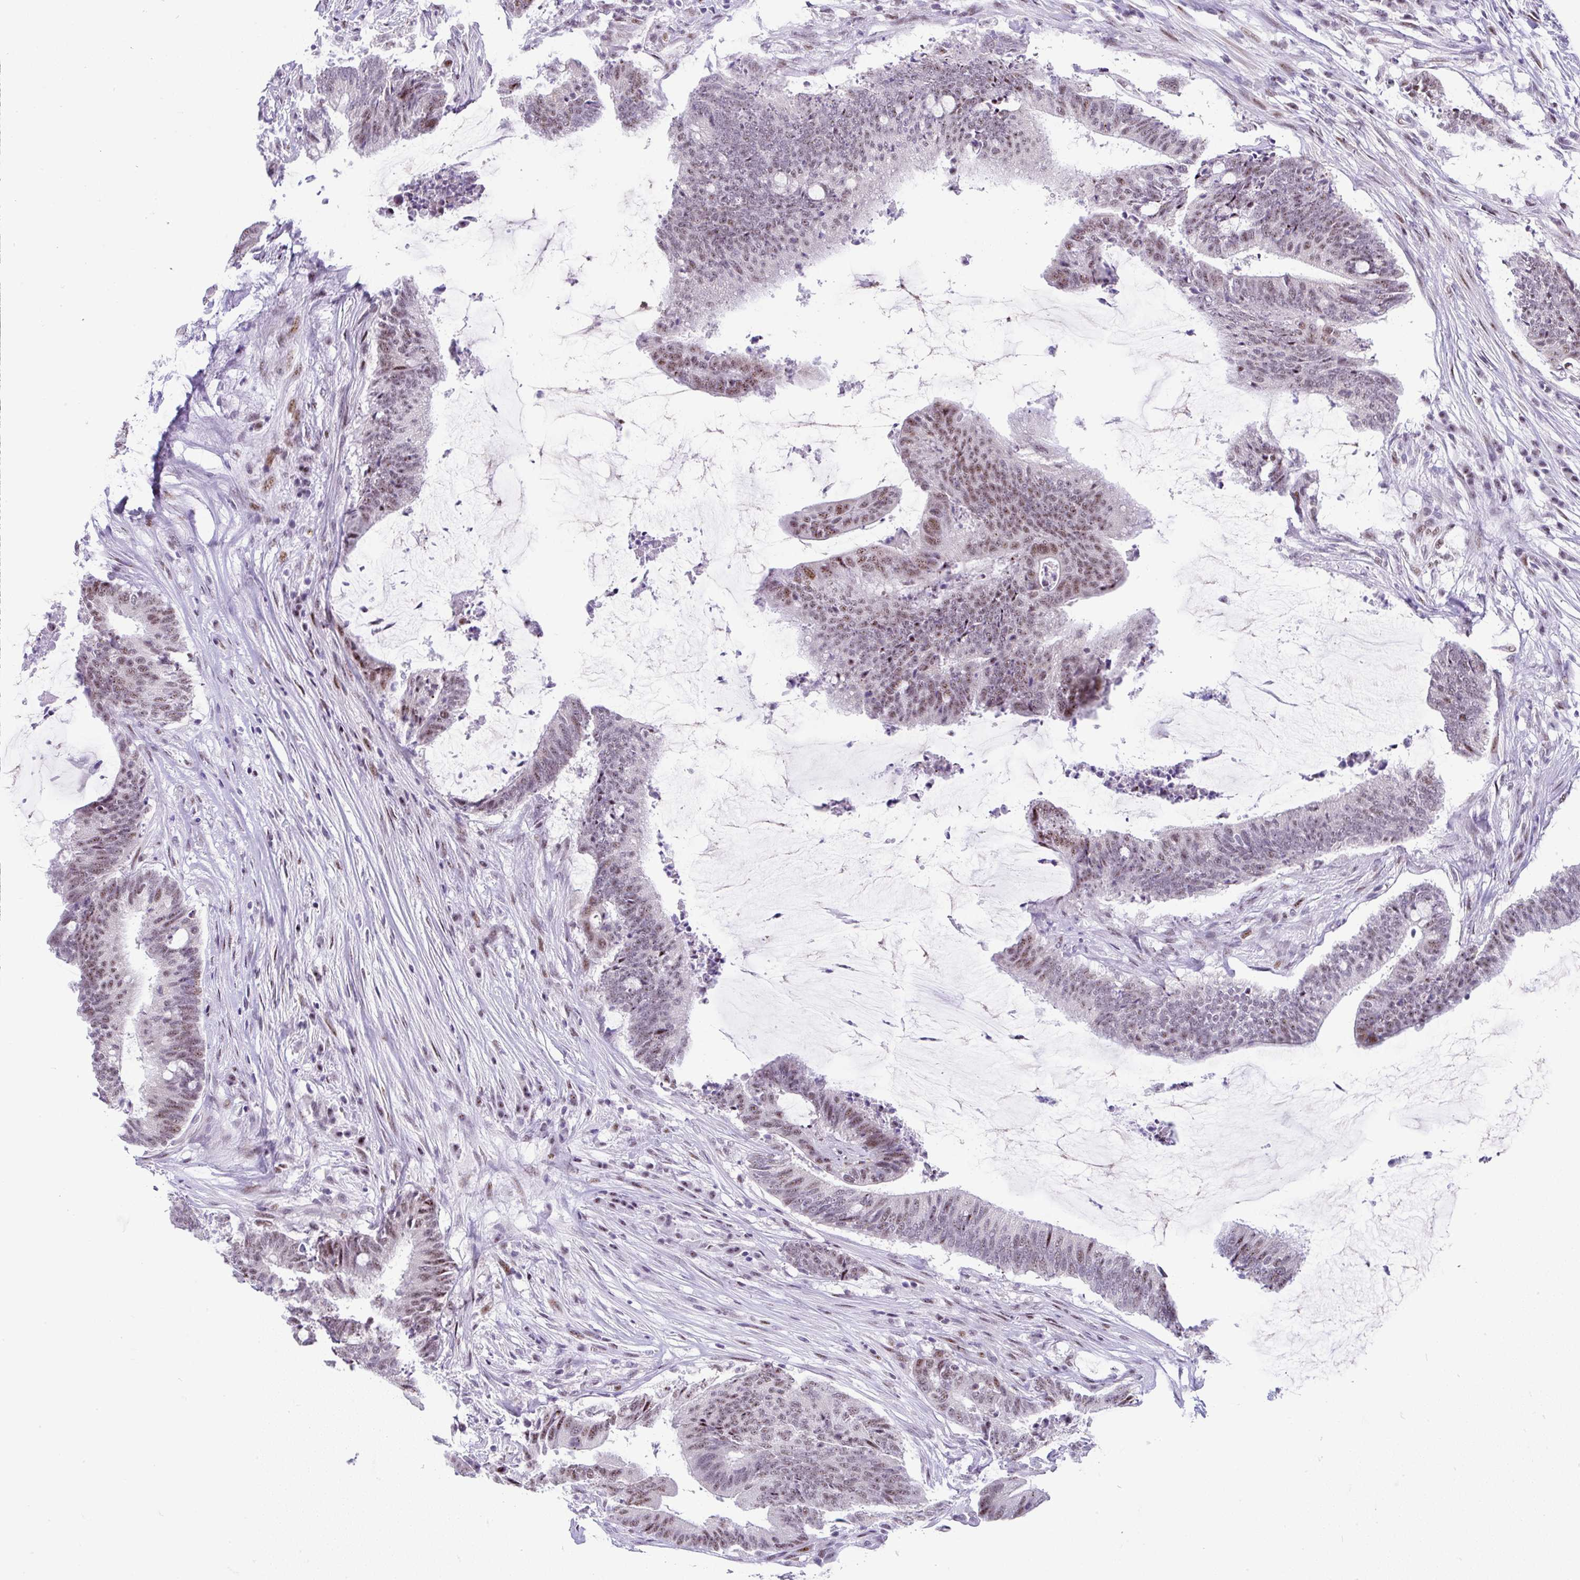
{"staining": {"intensity": "moderate", "quantity": ">75%", "location": "nuclear"}, "tissue": "colorectal cancer", "cell_type": "Tumor cells", "image_type": "cancer", "snomed": [{"axis": "morphology", "description": "Adenocarcinoma, NOS"}, {"axis": "topography", "description": "Colon"}], "caption": "Protein analysis of colorectal adenocarcinoma tissue demonstrates moderate nuclear positivity in about >75% of tumor cells.", "gene": "NR1D2", "patient": {"sex": "female", "age": 43}}